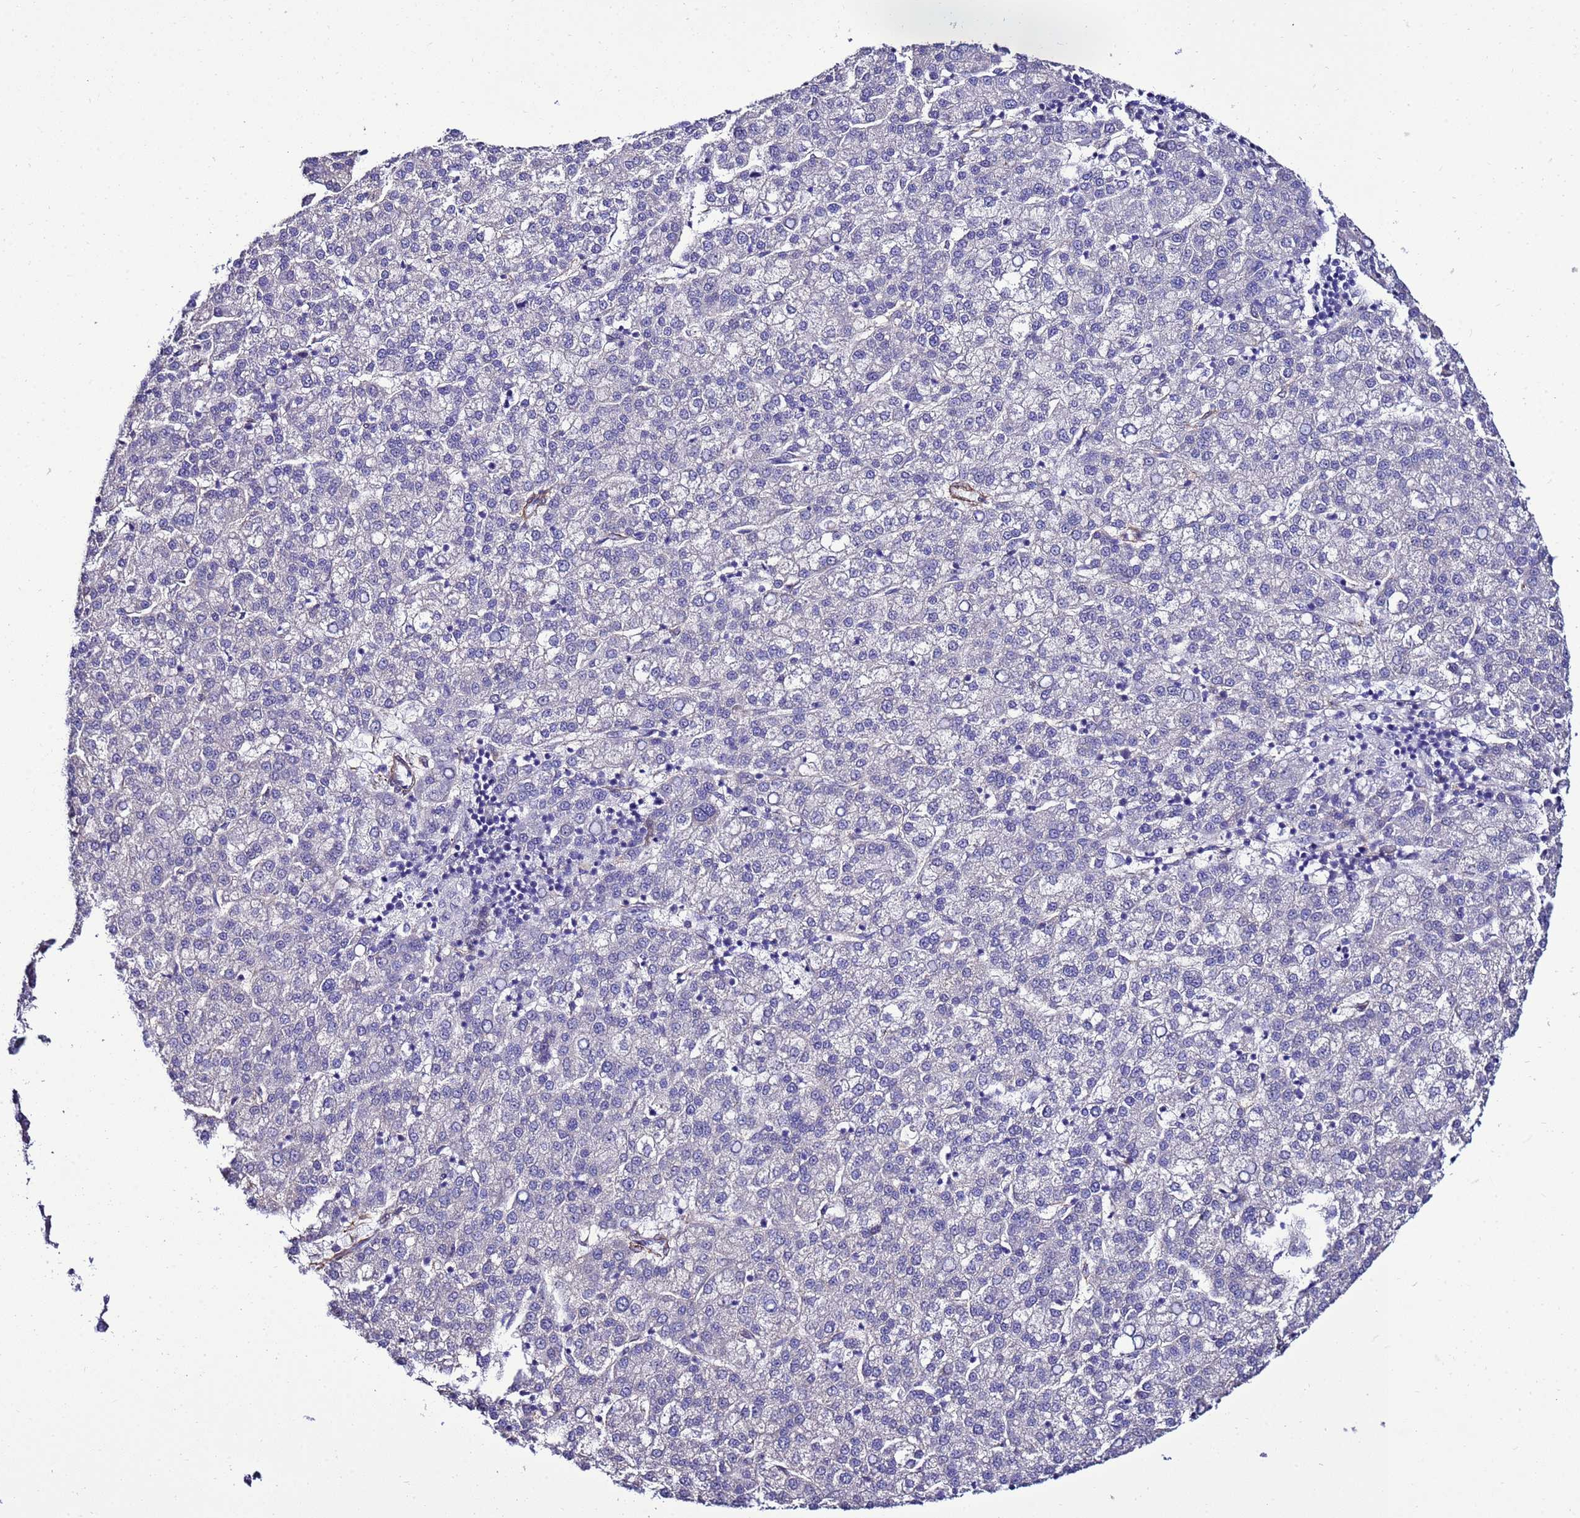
{"staining": {"intensity": "negative", "quantity": "none", "location": "none"}, "tissue": "liver cancer", "cell_type": "Tumor cells", "image_type": "cancer", "snomed": [{"axis": "morphology", "description": "Carcinoma, Hepatocellular, NOS"}, {"axis": "topography", "description": "Liver"}], "caption": "A high-resolution photomicrograph shows IHC staining of liver cancer (hepatocellular carcinoma), which displays no significant staining in tumor cells.", "gene": "GZF1", "patient": {"sex": "female", "age": 58}}